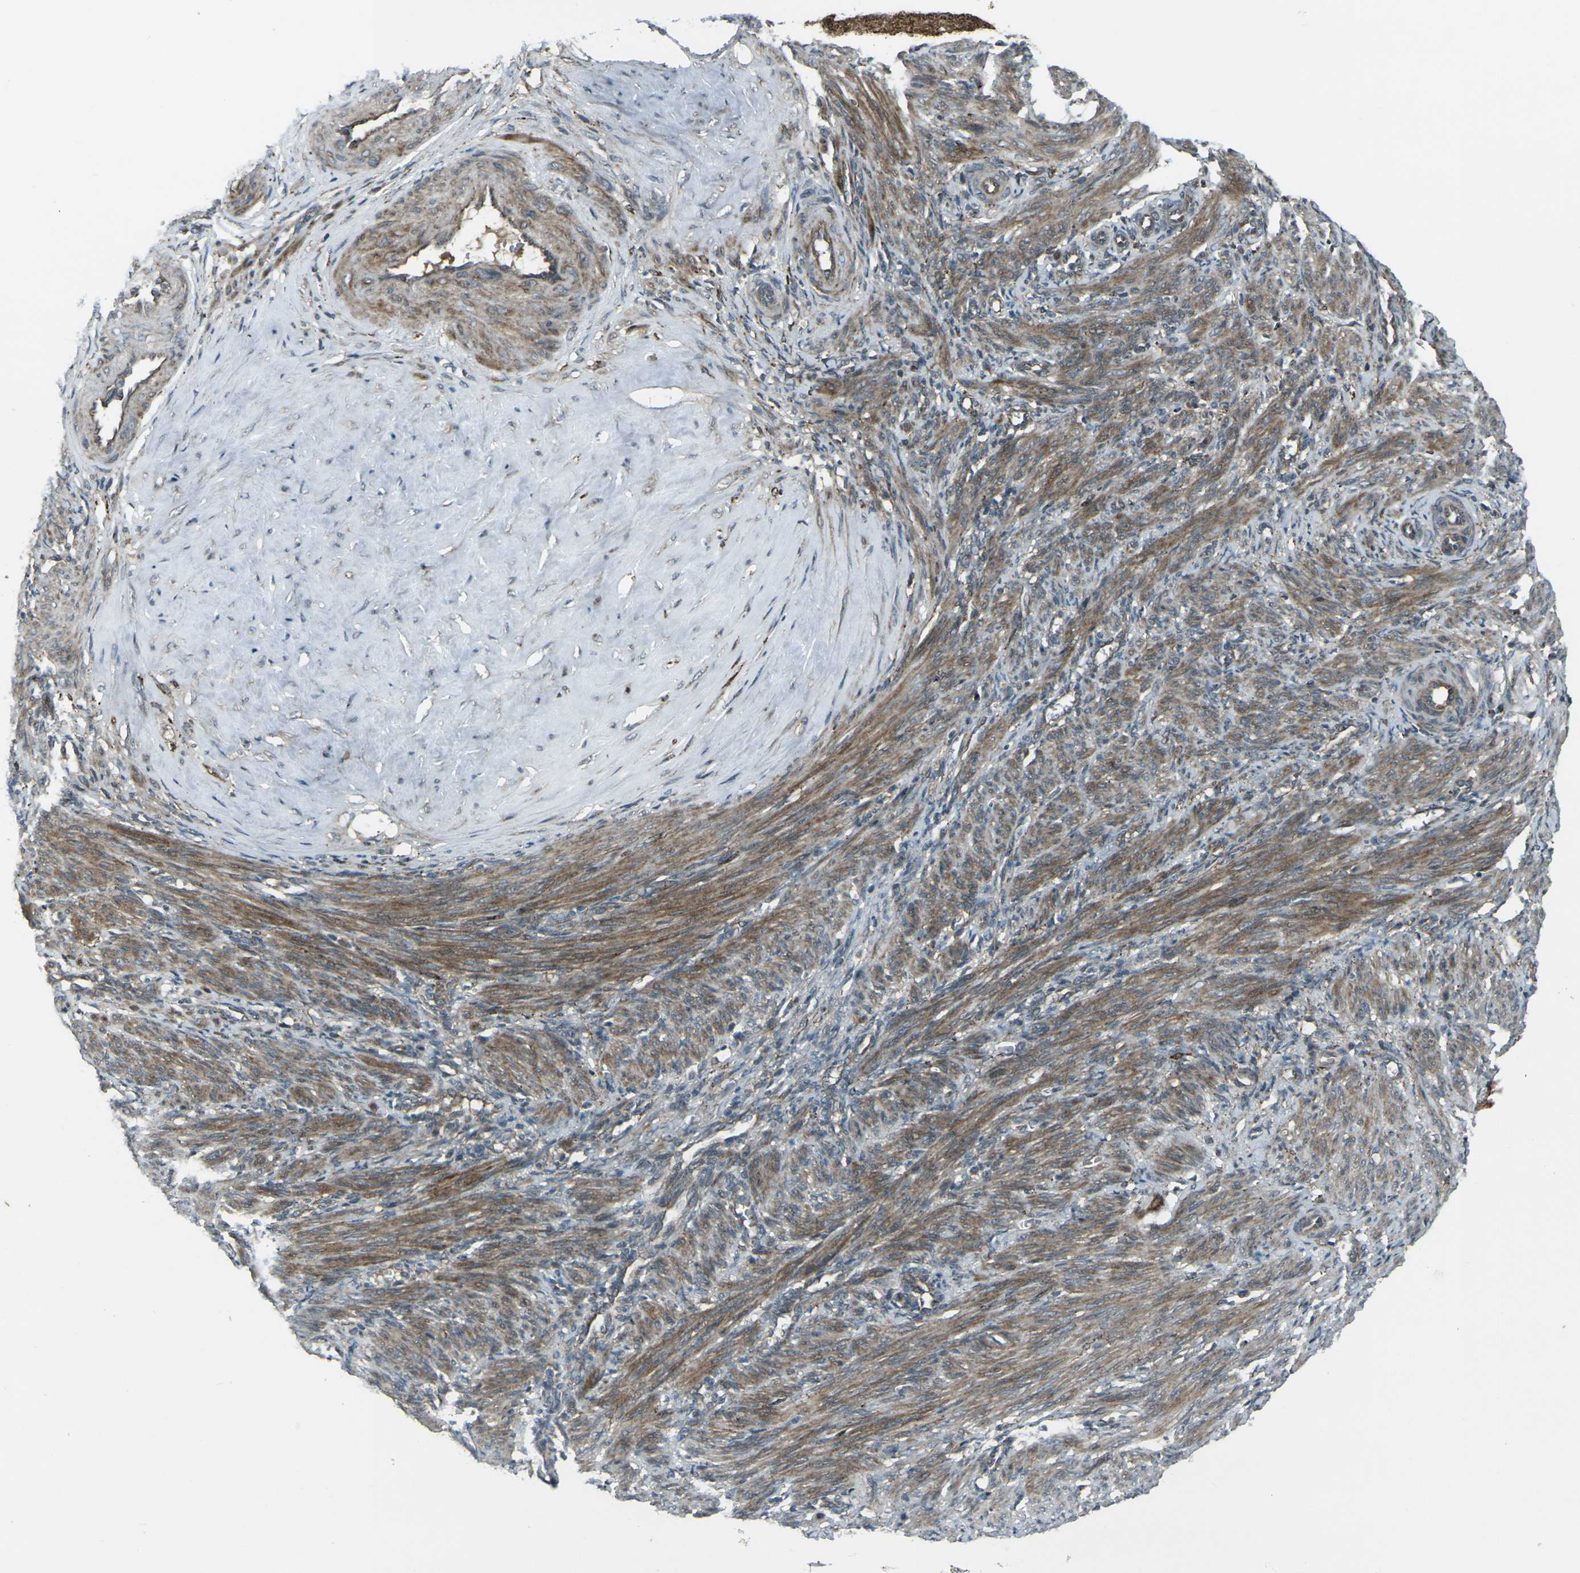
{"staining": {"intensity": "strong", "quantity": ">75%", "location": "cytoplasmic/membranous"}, "tissue": "smooth muscle", "cell_type": "Smooth muscle cells", "image_type": "normal", "snomed": [{"axis": "morphology", "description": "Normal tissue, NOS"}, {"axis": "topography", "description": "Endometrium"}], "caption": "Immunohistochemical staining of unremarkable human smooth muscle reveals >75% levels of strong cytoplasmic/membranous protein staining in about >75% of smooth muscle cells. (brown staining indicates protein expression, while blue staining denotes nuclei).", "gene": "LSMEM1", "patient": {"sex": "female", "age": 33}}